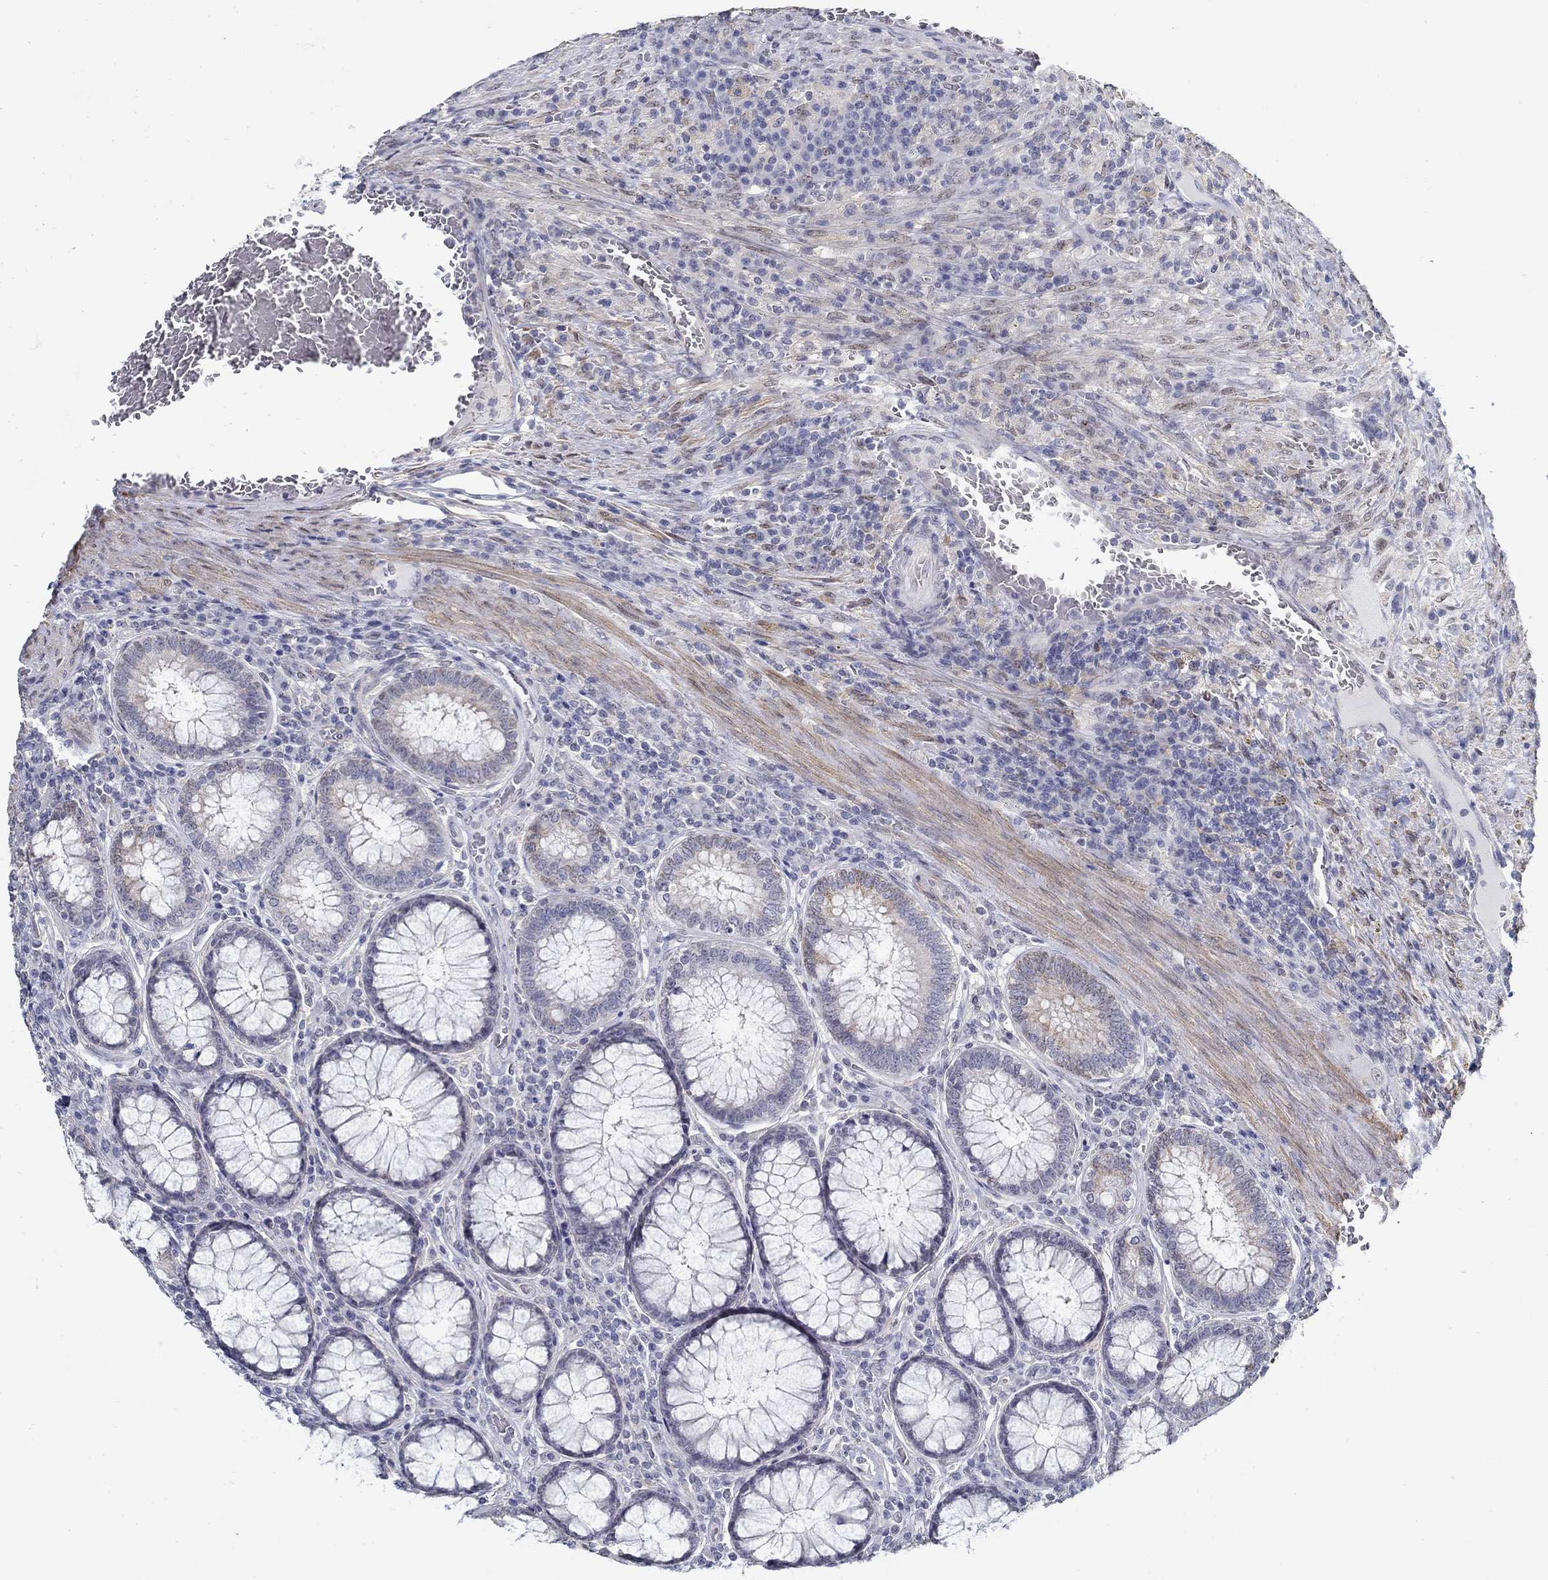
{"staining": {"intensity": "negative", "quantity": "none", "location": "none"}, "tissue": "colorectal cancer", "cell_type": "Tumor cells", "image_type": "cancer", "snomed": [{"axis": "morphology", "description": "Adenocarcinoma, NOS"}, {"axis": "topography", "description": "Colon"}], "caption": "Colorectal adenocarcinoma was stained to show a protein in brown. There is no significant staining in tumor cells.", "gene": "USP29", "patient": {"sex": "female", "age": 86}}